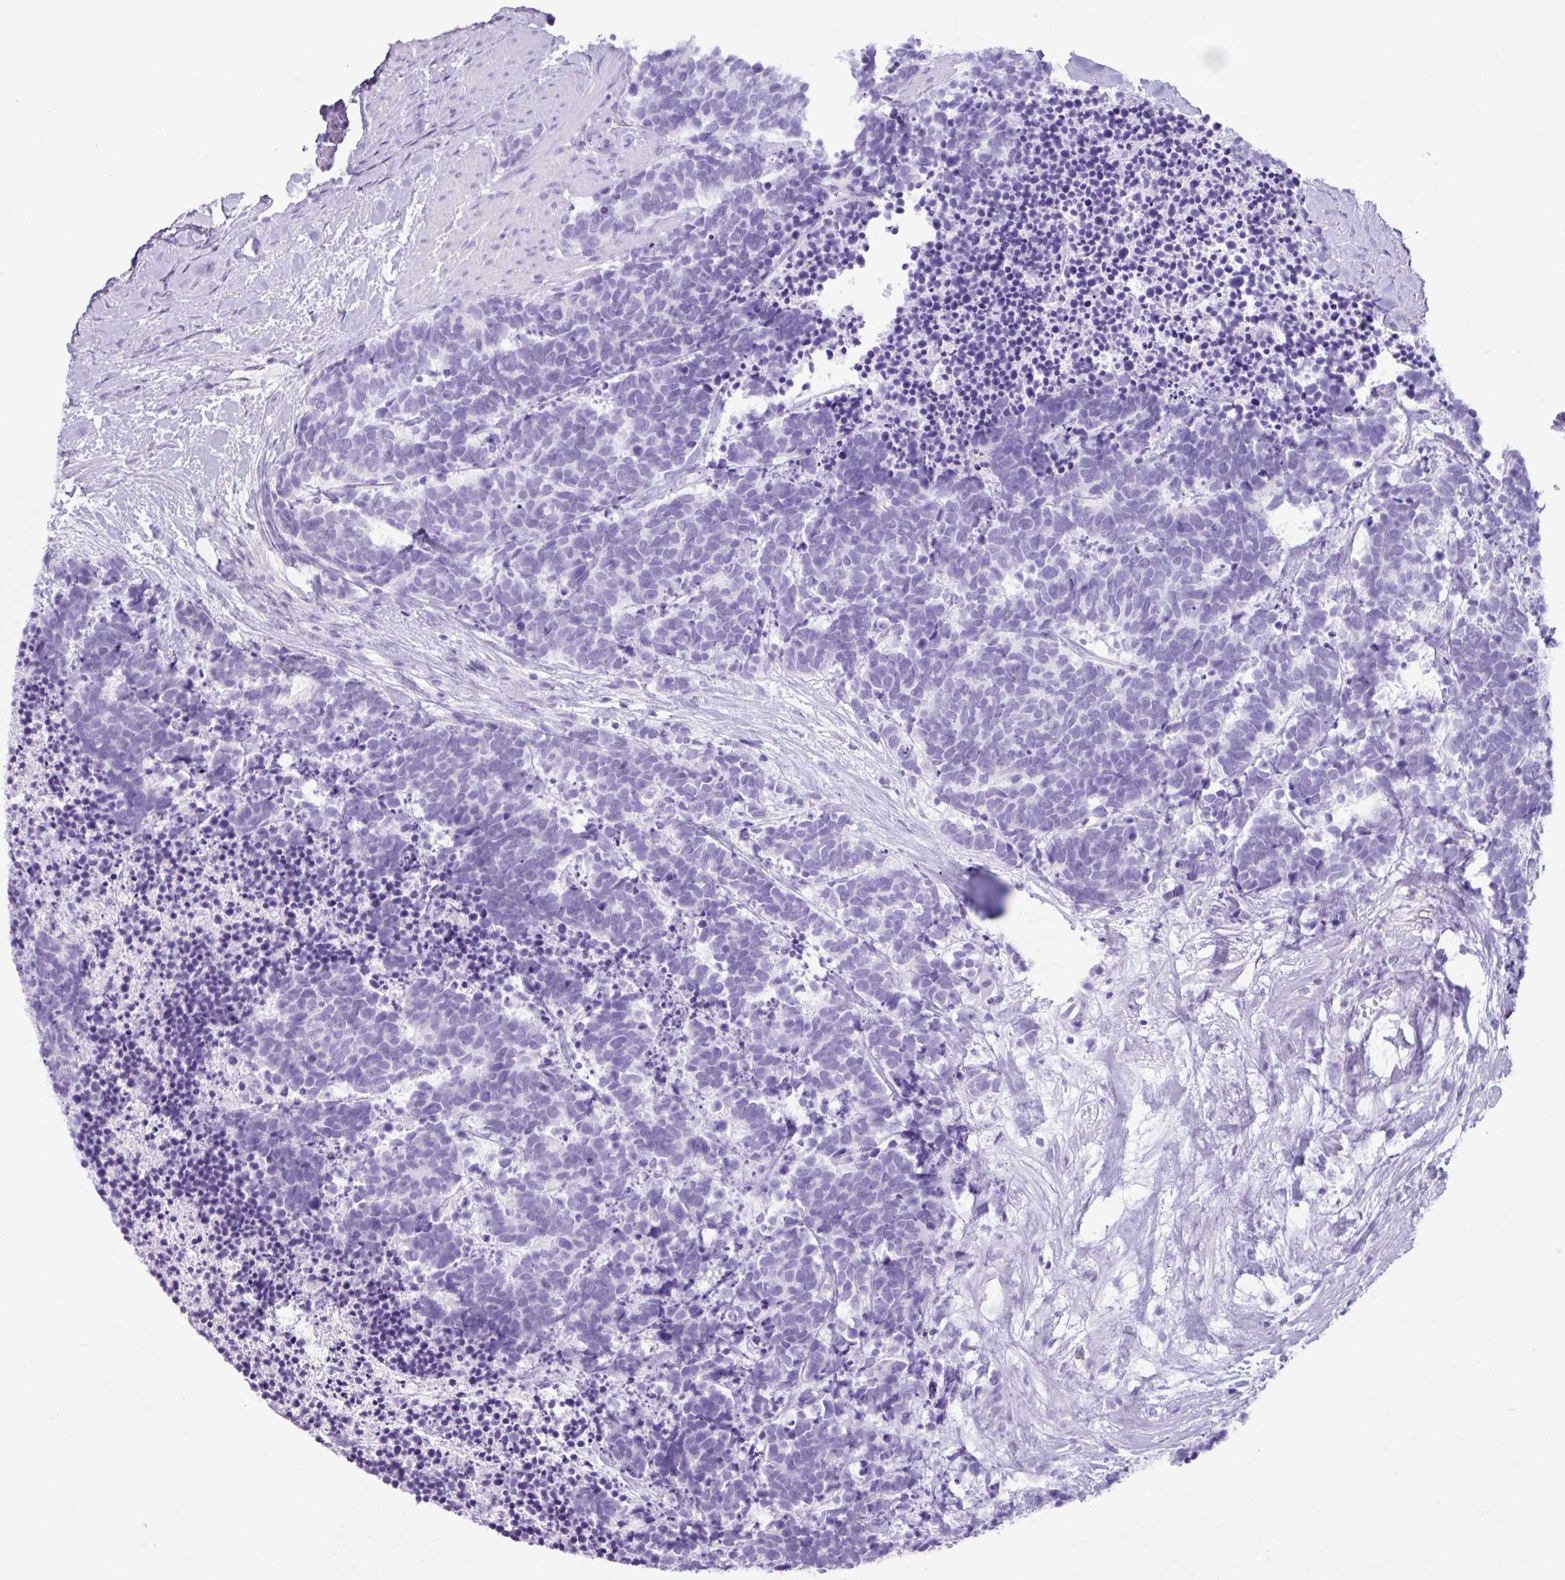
{"staining": {"intensity": "negative", "quantity": "none", "location": "none"}, "tissue": "carcinoid", "cell_type": "Tumor cells", "image_type": "cancer", "snomed": [{"axis": "morphology", "description": "Carcinoma, NOS"}, {"axis": "morphology", "description": "Carcinoid, malignant, NOS"}, {"axis": "topography", "description": "Prostate"}], "caption": "An immunohistochemistry photomicrograph of carcinoid is shown. There is no staining in tumor cells of carcinoid.", "gene": "ZNF524", "patient": {"sex": "male", "age": 57}}